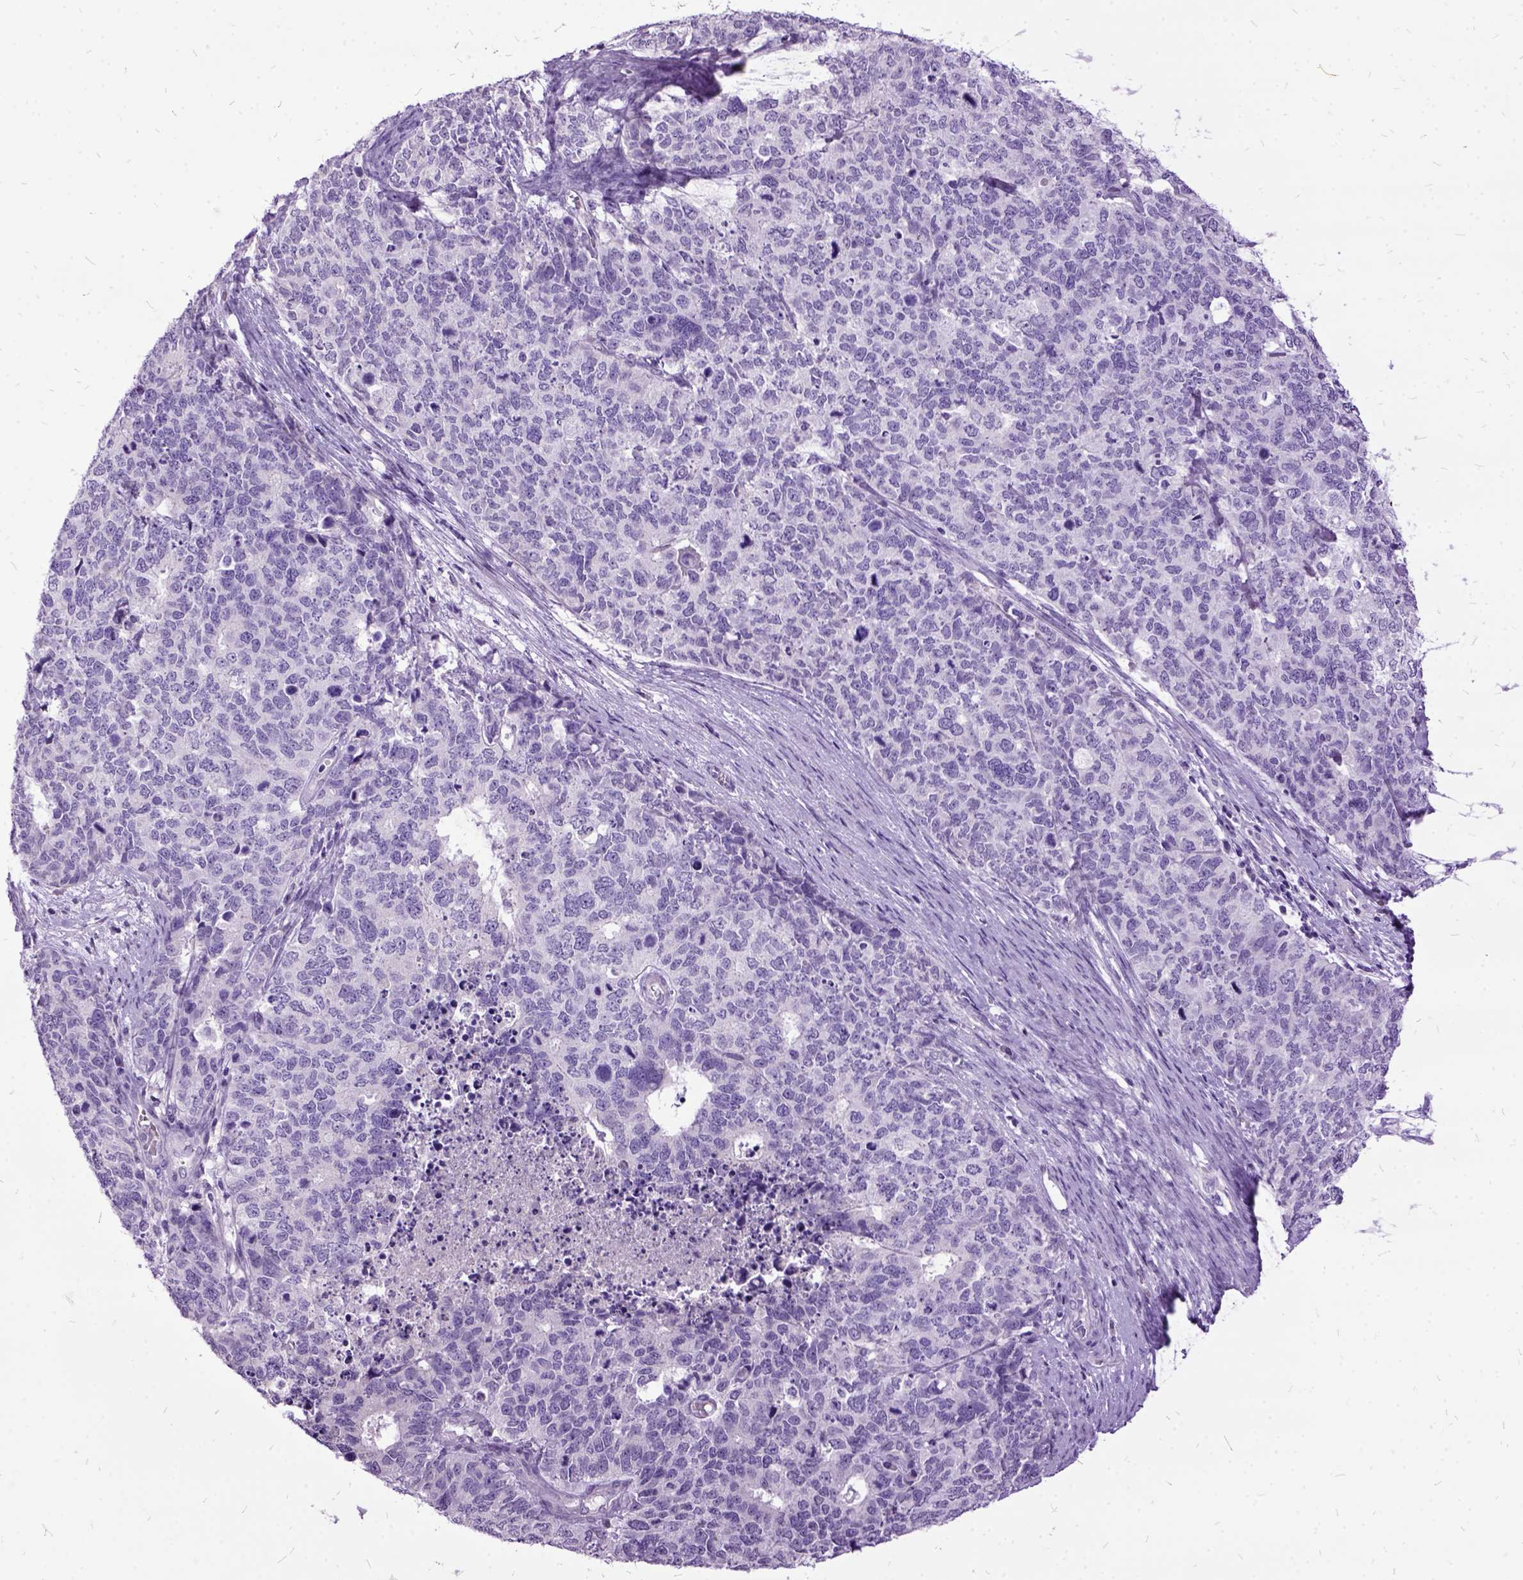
{"staining": {"intensity": "negative", "quantity": "none", "location": "none"}, "tissue": "cervical cancer", "cell_type": "Tumor cells", "image_type": "cancer", "snomed": [{"axis": "morphology", "description": "Squamous cell carcinoma, NOS"}, {"axis": "topography", "description": "Cervix"}], "caption": "A high-resolution micrograph shows immunohistochemistry (IHC) staining of cervical cancer, which reveals no significant positivity in tumor cells.", "gene": "MME", "patient": {"sex": "female", "age": 63}}